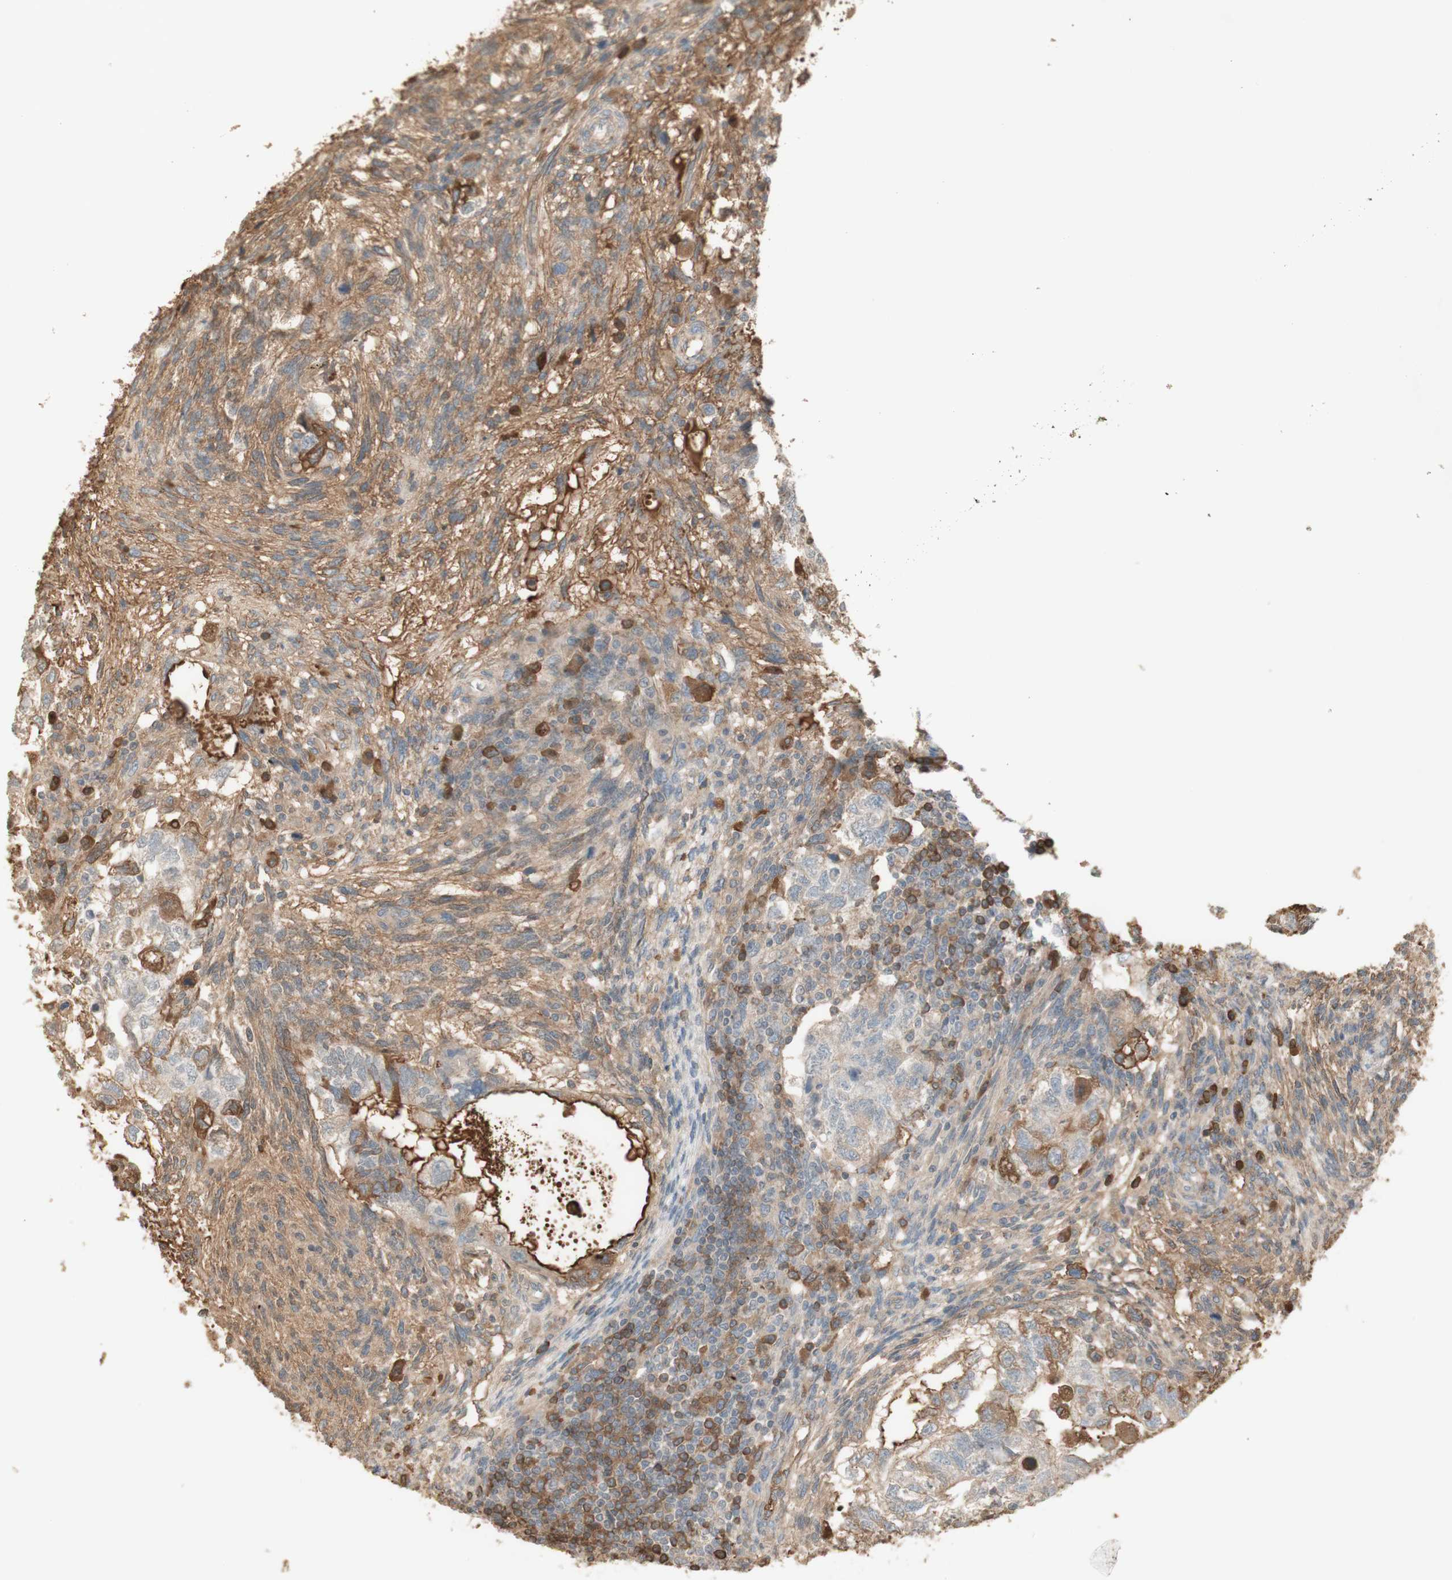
{"staining": {"intensity": "moderate", "quantity": ">75%", "location": "cytoplasmic/membranous,nuclear"}, "tissue": "testis cancer", "cell_type": "Tumor cells", "image_type": "cancer", "snomed": [{"axis": "morphology", "description": "Normal tissue, NOS"}, {"axis": "morphology", "description": "Carcinoma, Embryonal, NOS"}, {"axis": "topography", "description": "Testis"}], "caption": "The histopathology image displays immunohistochemical staining of testis cancer (embryonal carcinoma). There is moderate cytoplasmic/membranous and nuclear positivity is identified in about >75% of tumor cells.", "gene": "NID1", "patient": {"sex": "male", "age": 36}}